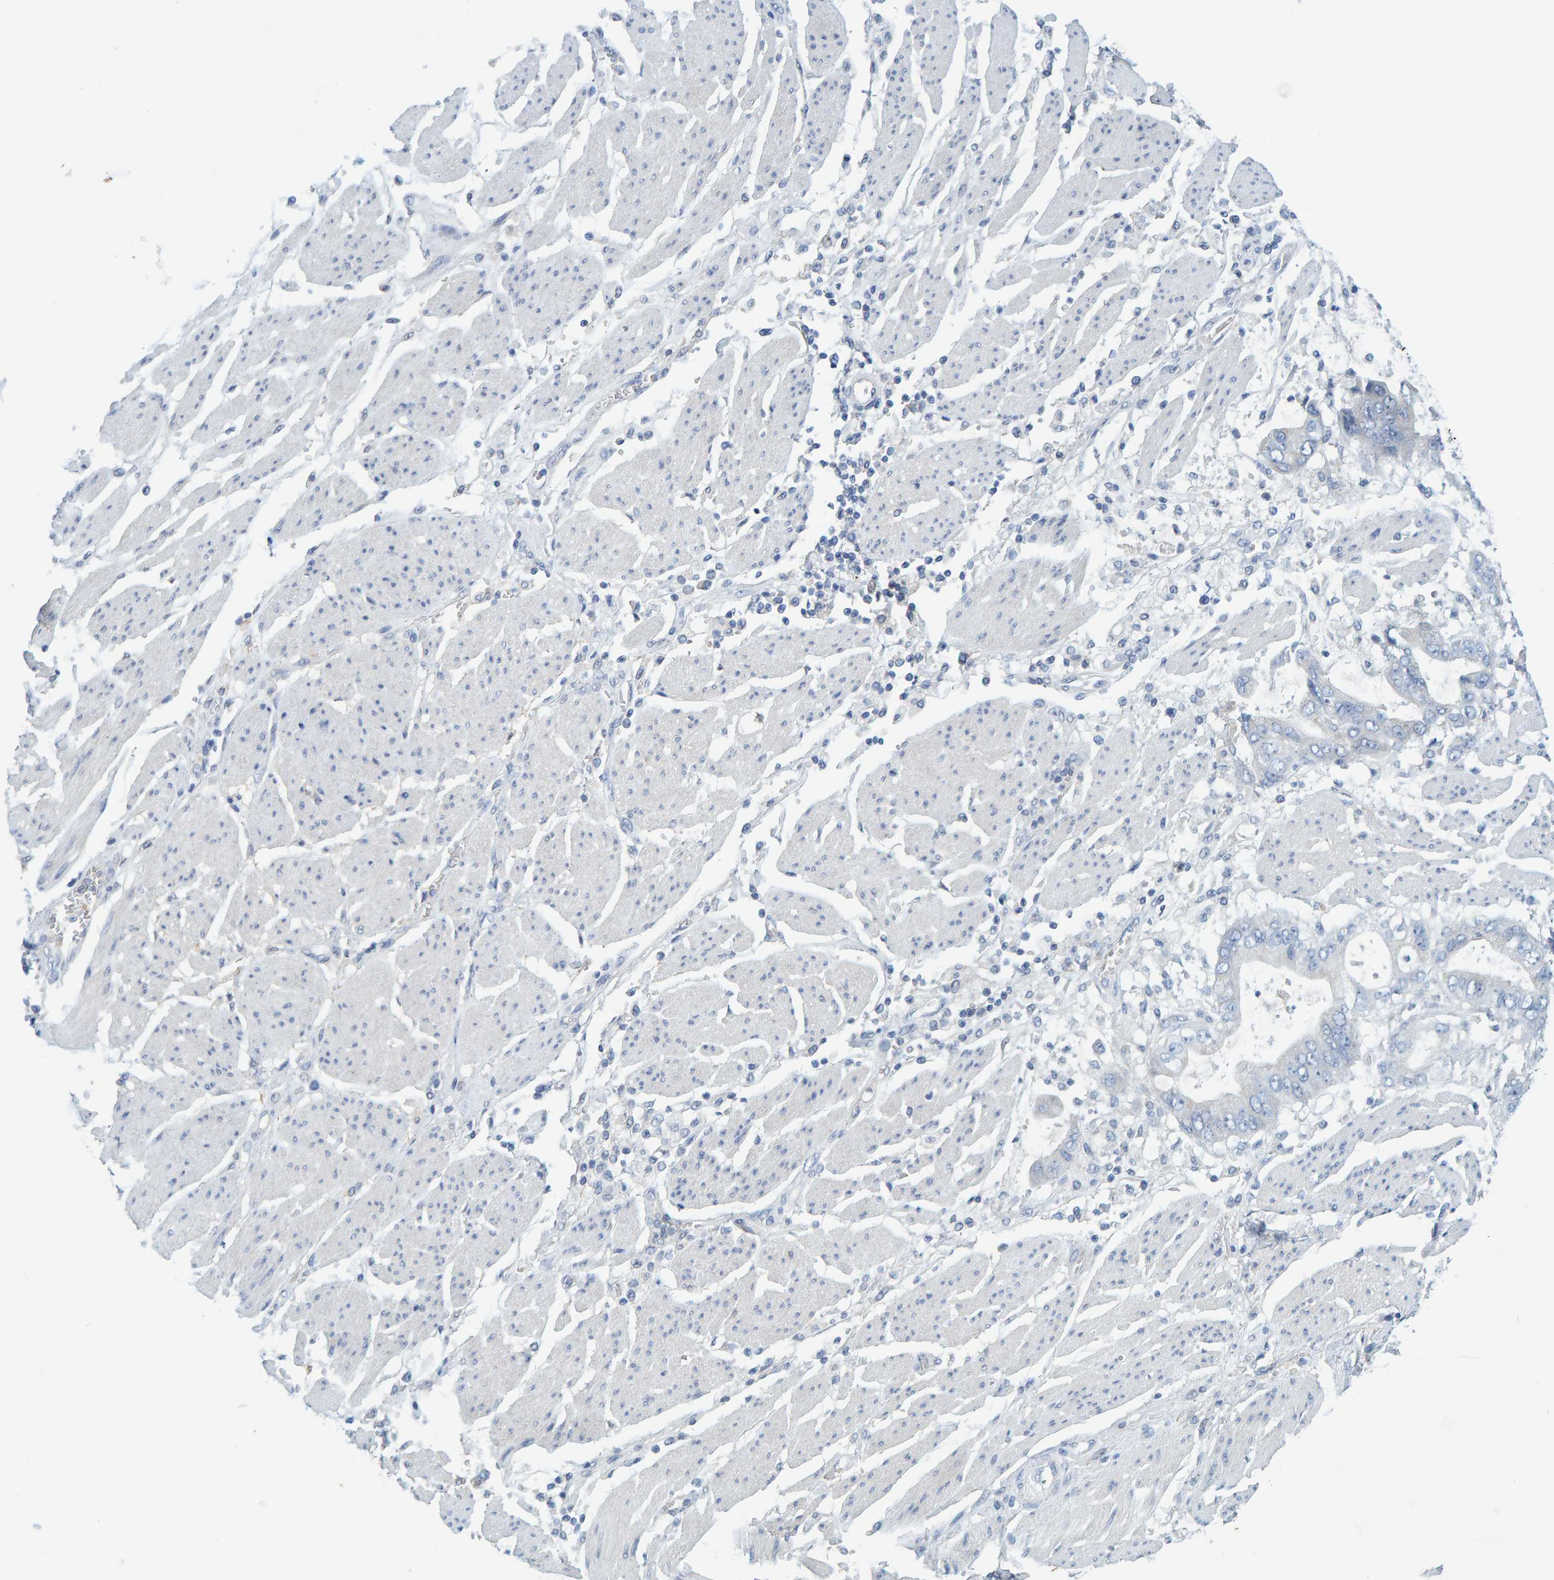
{"staining": {"intensity": "negative", "quantity": "none", "location": "none"}, "tissue": "stomach cancer", "cell_type": "Tumor cells", "image_type": "cancer", "snomed": [{"axis": "morphology", "description": "Normal tissue, NOS"}, {"axis": "morphology", "description": "Adenocarcinoma, NOS"}, {"axis": "topography", "description": "Stomach"}], "caption": "Tumor cells show no significant protein expression in stomach cancer (adenocarcinoma).", "gene": "ALAD", "patient": {"sex": "male", "age": 62}}